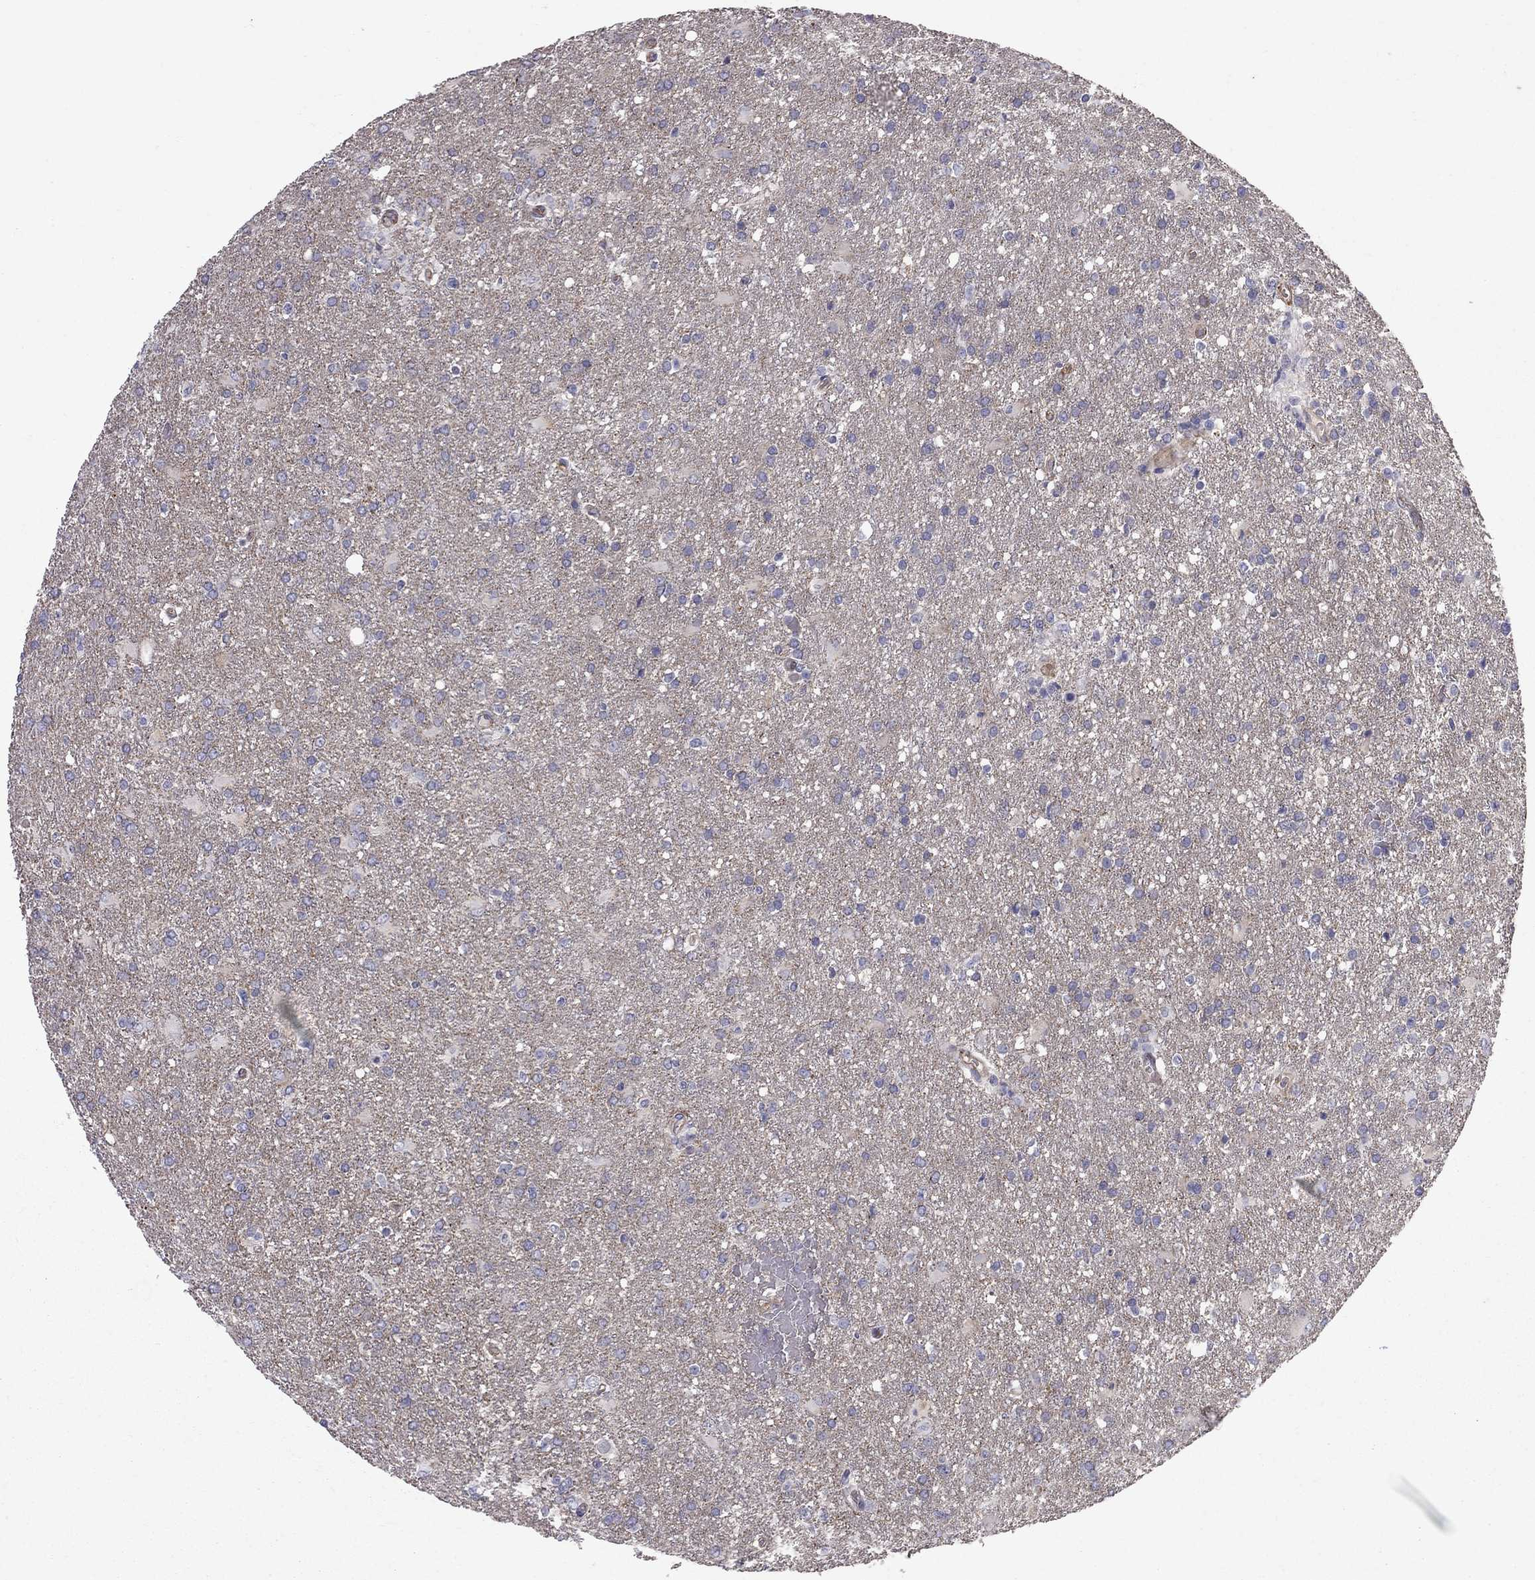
{"staining": {"intensity": "negative", "quantity": "none", "location": "none"}, "tissue": "glioma", "cell_type": "Tumor cells", "image_type": "cancer", "snomed": [{"axis": "morphology", "description": "Glioma, malignant, High grade"}, {"axis": "topography", "description": "Brain"}], "caption": "Immunohistochemistry (IHC) of human glioma reveals no expression in tumor cells. (IHC, brightfield microscopy, high magnification).", "gene": "EIF4E3", "patient": {"sex": "male", "age": 68}}